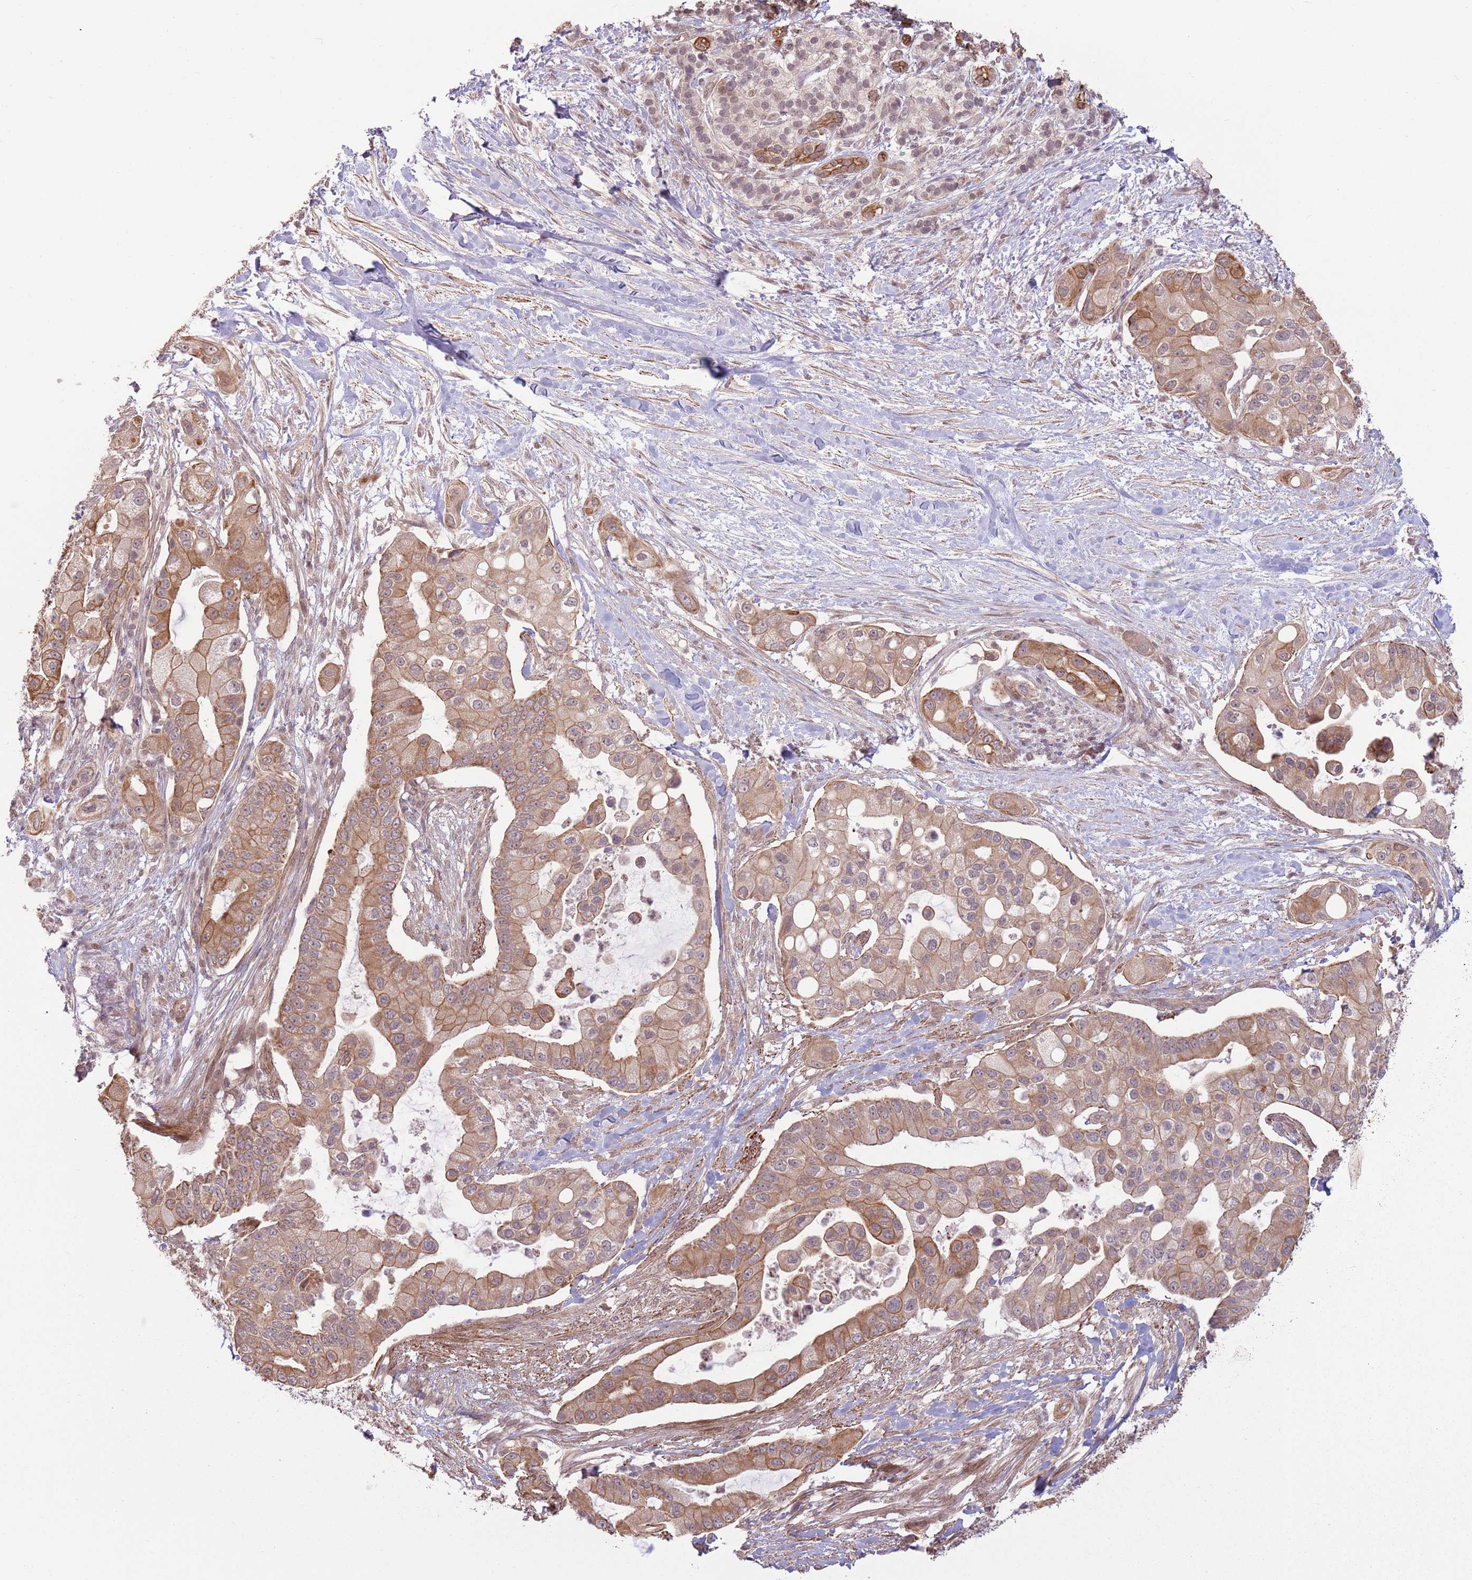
{"staining": {"intensity": "moderate", "quantity": ">75%", "location": "cytoplasmic/membranous"}, "tissue": "pancreatic cancer", "cell_type": "Tumor cells", "image_type": "cancer", "snomed": [{"axis": "morphology", "description": "Adenocarcinoma, NOS"}, {"axis": "topography", "description": "Pancreas"}], "caption": "Immunohistochemical staining of pancreatic cancer reveals medium levels of moderate cytoplasmic/membranous expression in approximately >75% of tumor cells.", "gene": "CCDC154", "patient": {"sex": "male", "age": 57}}